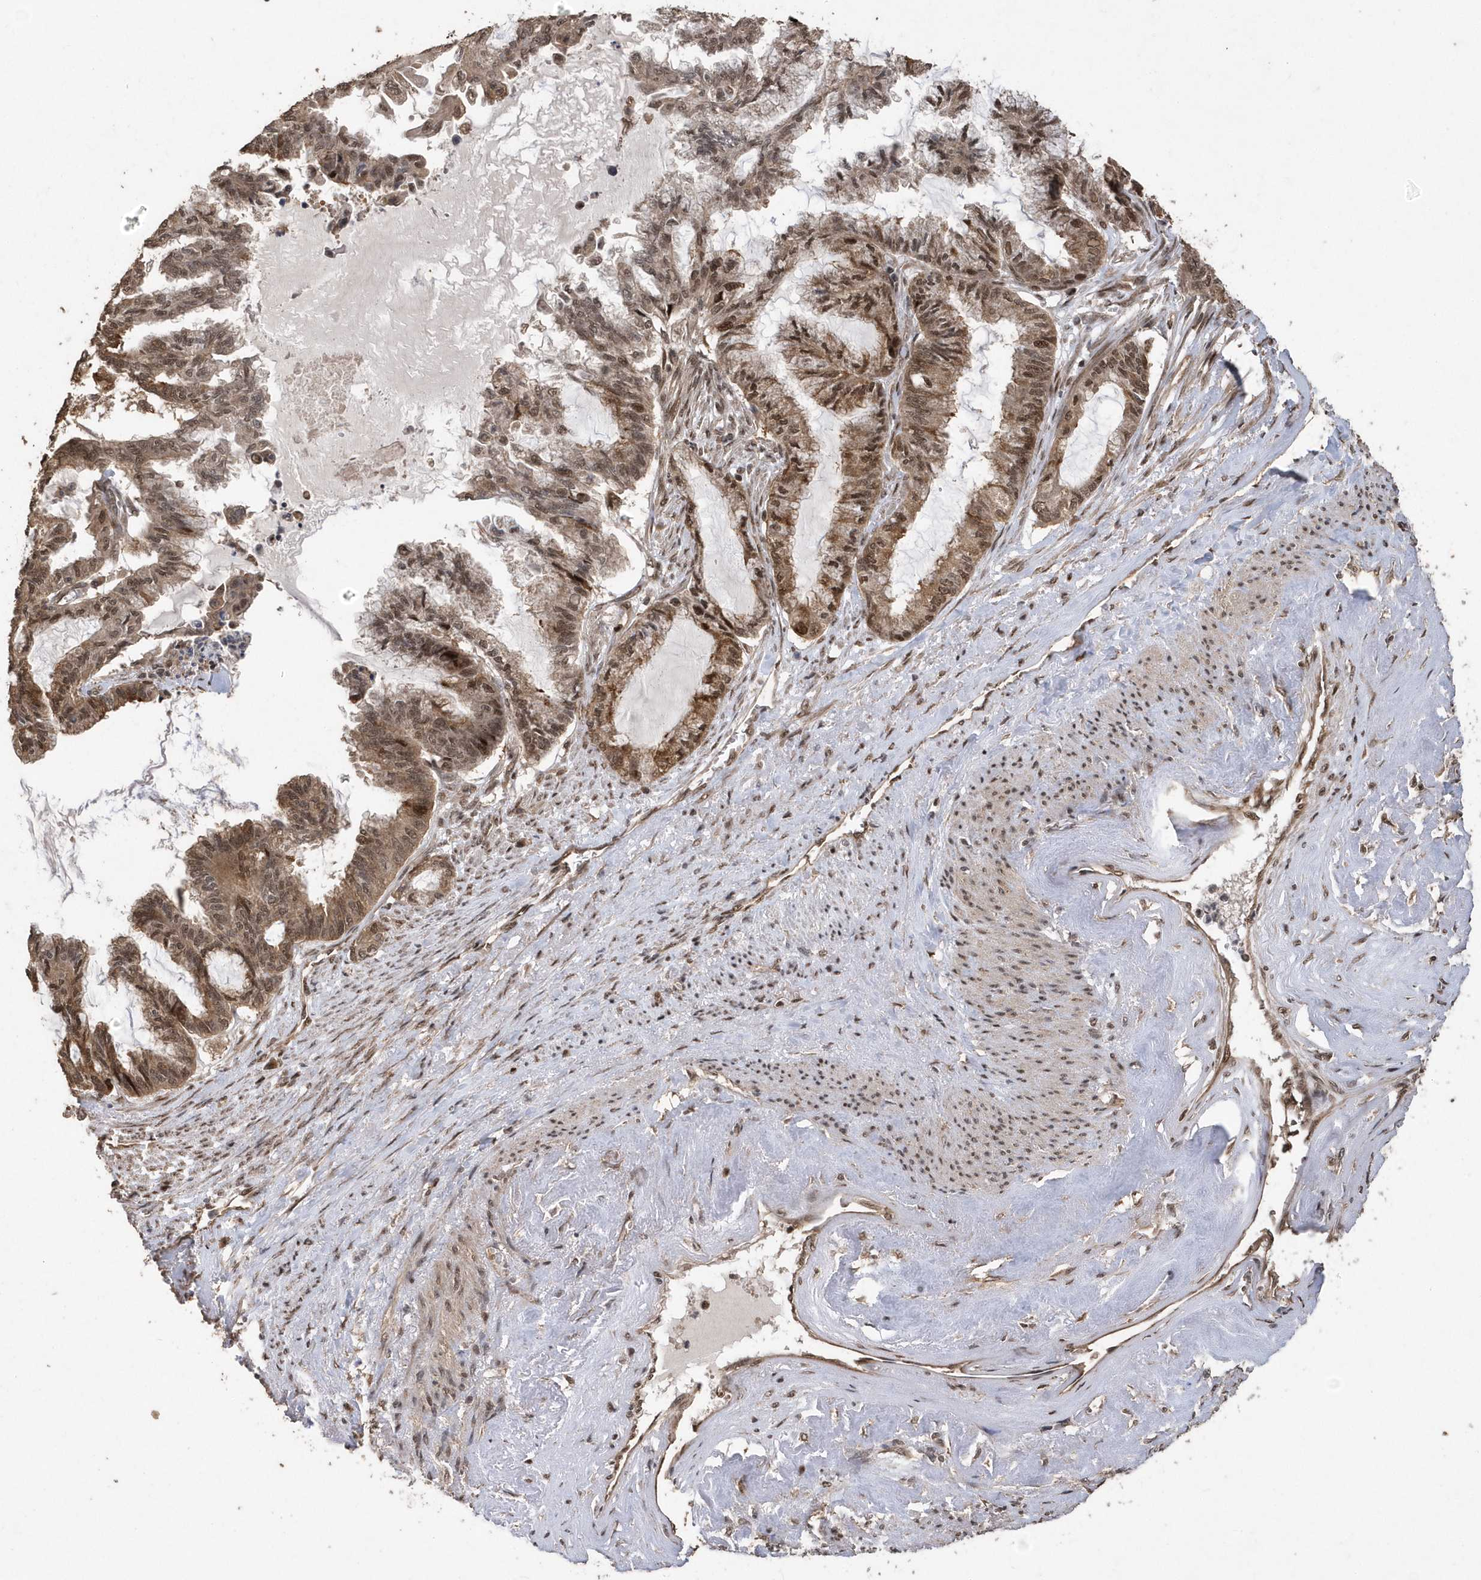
{"staining": {"intensity": "moderate", "quantity": ">75%", "location": "cytoplasmic/membranous,nuclear"}, "tissue": "endometrial cancer", "cell_type": "Tumor cells", "image_type": "cancer", "snomed": [{"axis": "morphology", "description": "Adenocarcinoma, NOS"}, {"axis": "topography", "description": "Endometrium"}], "caption": "Endometrial cancer was stained to show a protein in brown. There is medium levels of moderate cytoplasmic/membranous and nuclear staining in approximately >75% of tumor cells.", "gene": "INTS12", "patient": {"sex": "female", "age": 86}}